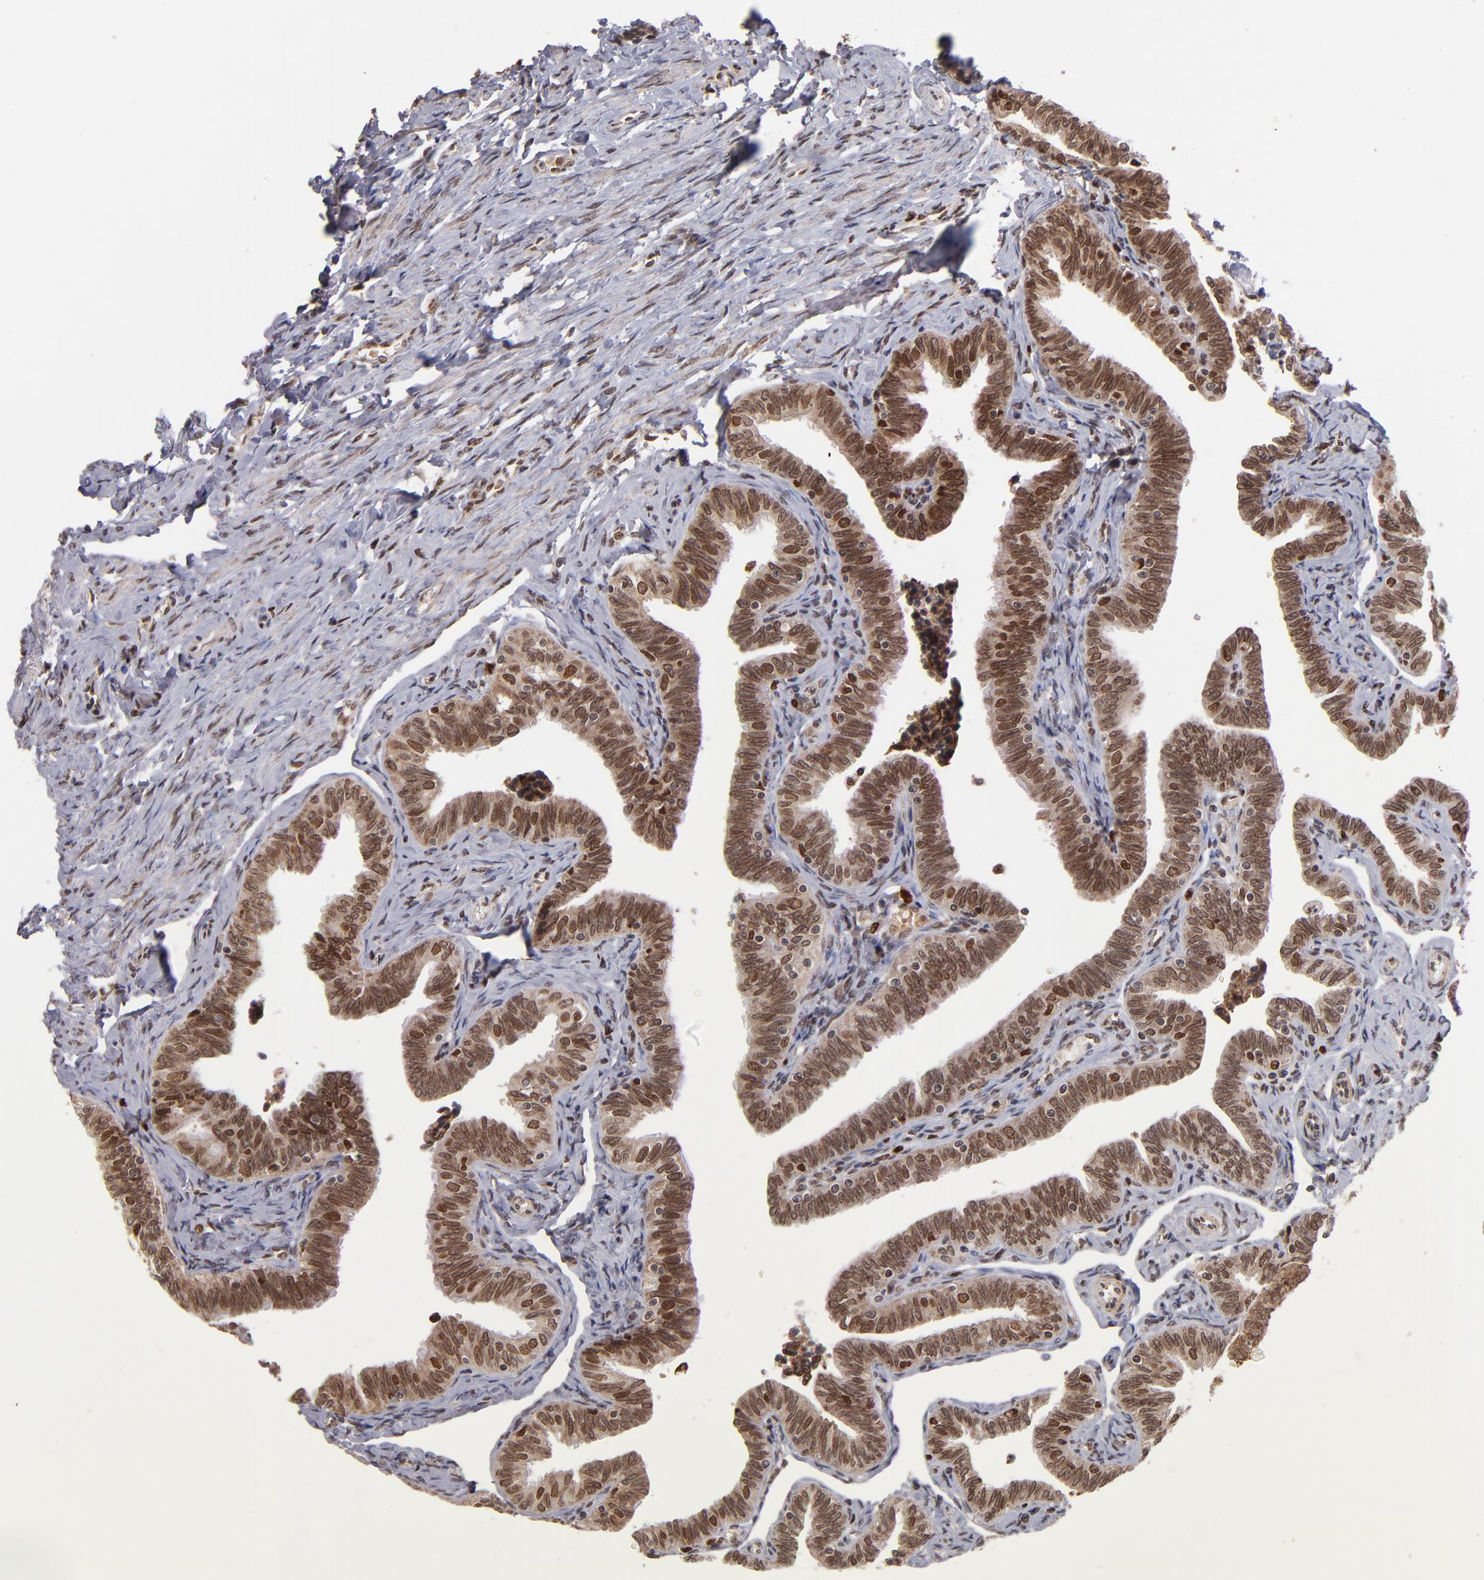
{"staining": {"intensity": "strong", "quantity": ">75%", "location": "cytoplasmic/membranous,nuclear"}, "tissue": "fallopian tube", "cell_type": "Glandular cells", "image_type": "normal", "snomed": [{"axis": "morphology", "description": "Normal tissue, NOS"}, {"axis": "topography", "description": "Fallopian tube"}, {"axis": "topography", "description": "Ovary"}], "caption": "Fallopian tube stained for a protein (brown) exhibits strong cytoplasmic/membranous,nuclear positive positivity in about >75% of glandular cells.", "gene": "TOP1MT", "patient": {"sex": "female", "age": 69}}